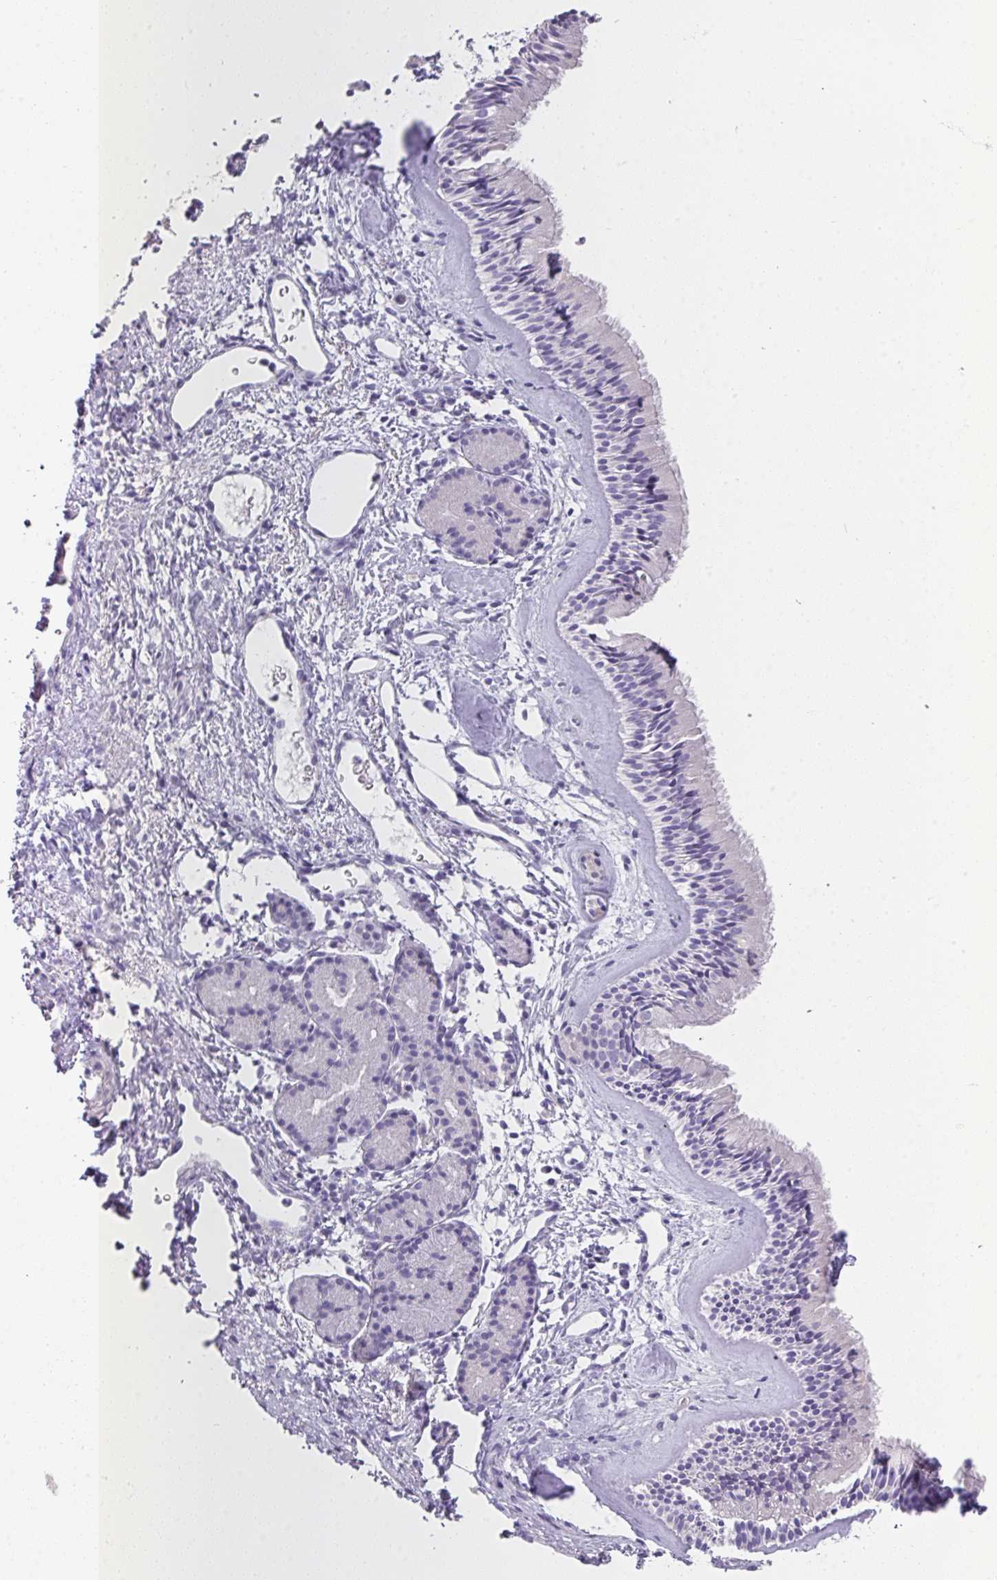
{"staining": {"intensity": "negative", "quantity": "none", "location": "none"}, "tissue": "nasopharynx", "cell_type": "Respiratory epithelial cells", "image_type": "normal", "snomed": [{"axis": "morphology", "description": "Normal tissue, NOS"}, {"axis": "topography", "description": "Nasopharynx"}], "caption": "A micrograph of nasopharynx stained for a protein shows no brown staining in respiratory epithelial cells. (DAB immunohistochemistry, high magnification).", "gene": "GLI4", "patient": {"sex": "male", "age": 82}}